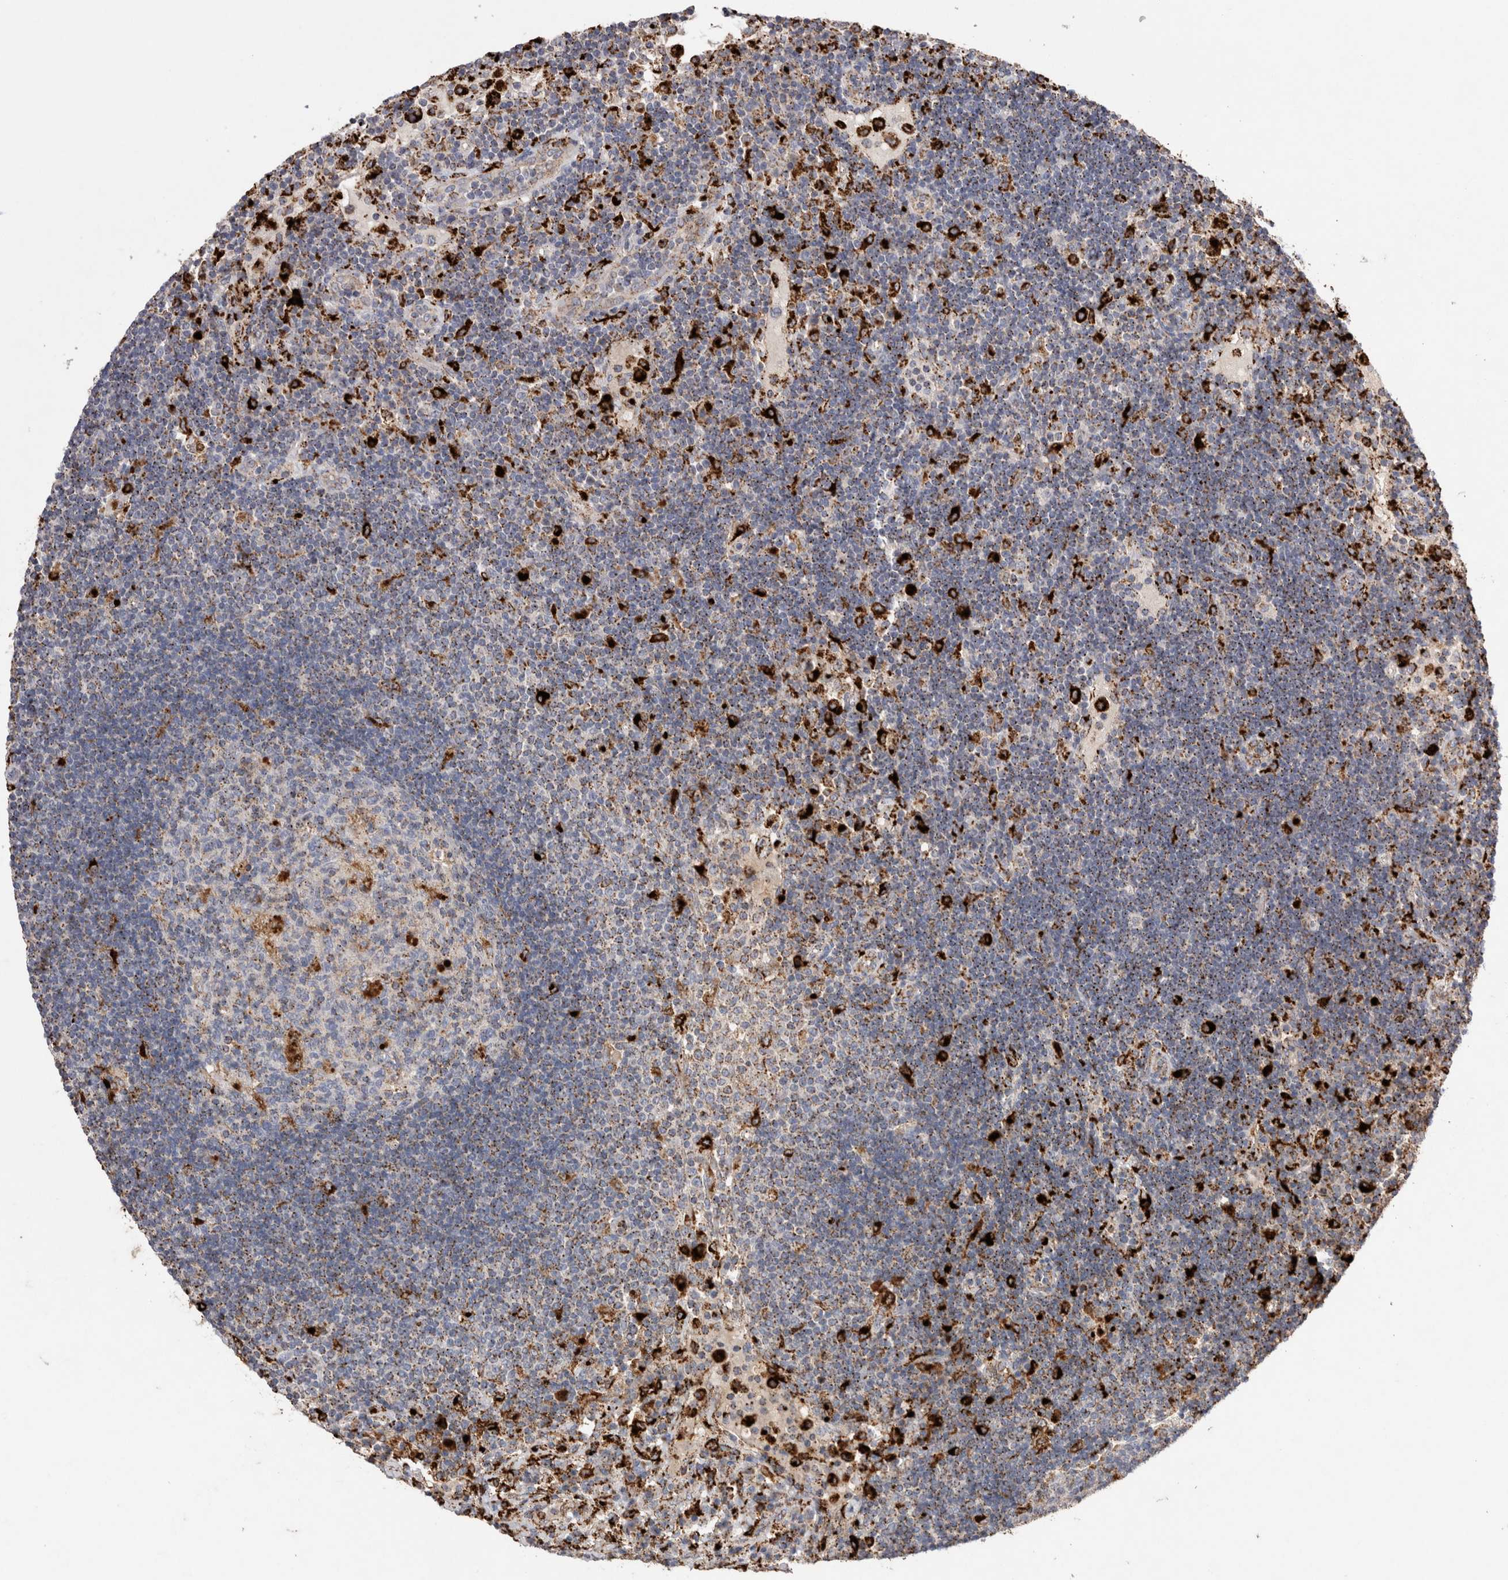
{"staining": {"intensity": "moderate", "quantity": "<25%", "location": "cytoplasmic/membranous"}, "tissue": "lymph node", "cell_type": "Germinal center cells", "image_type": "normal", "snomed": [{"axis": "morphology", "description": "Normal tissue, NOS"}, {"axis": "topography", "description": "Lymph node"}], "caption": "Immunohistochemical staining of unremarkable lymph node displays moderate cytoplasmic/membranous protein positivity in approximately <25% of germinal center cells.", "gene": "CTSA", "patient": {"sex": "female", "age": 53}}